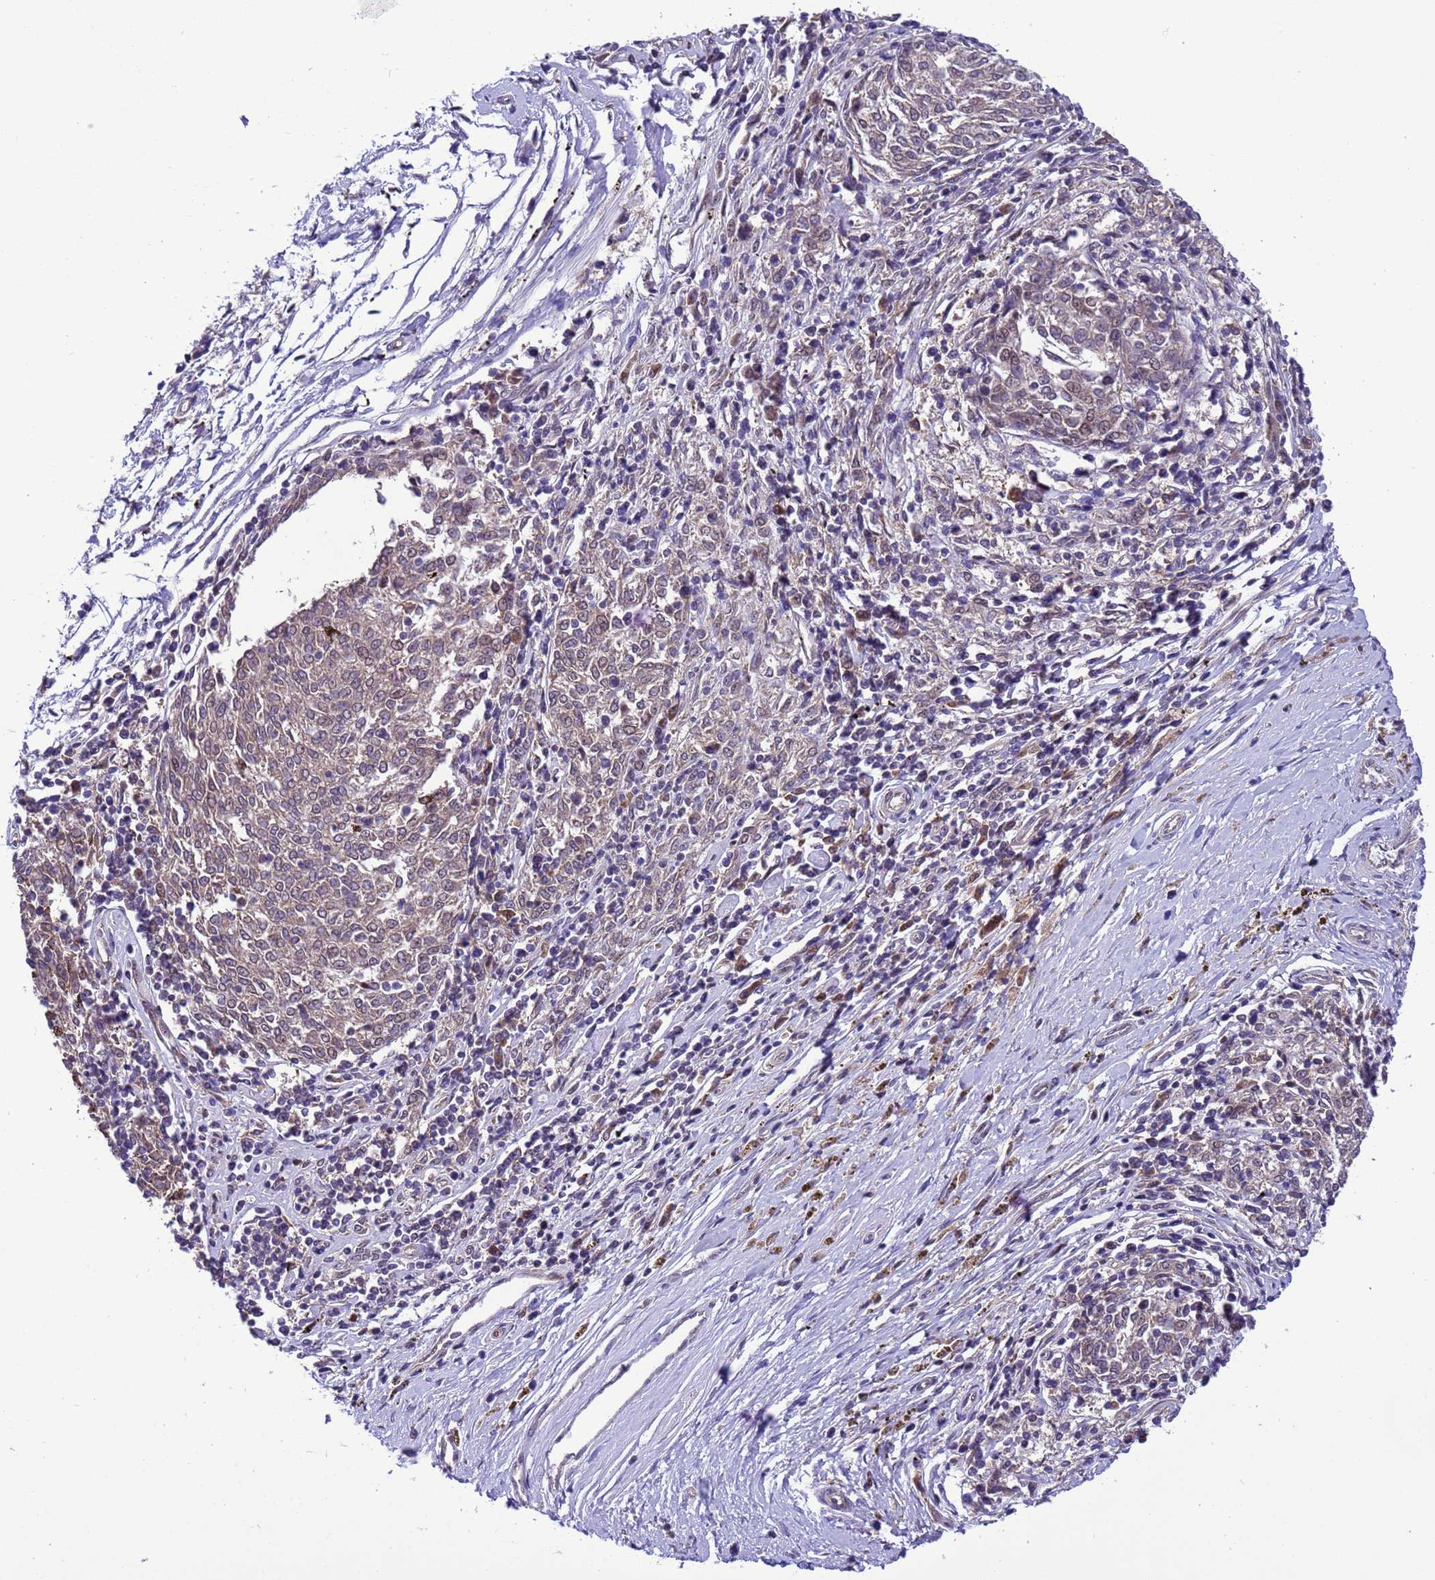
{"staining": {"intensity": "weak", "quantity": ">75%", "location": "cytoplasmic/membranous"}, "tissue": "melanoma", "cell_type": "Tumor cells", "image_type": "cancer", "snomed": [{"axis": "morphology", "description": "Malignant melanoma, NOS"}, {"axis": "topography", "description": "Skin"}], "caption": "Human melanoma stained with a protein marker demonstrates weak staining in tumor cells.", "gene": "RASD1", "patient": {"sex": "female", "age": 72}}